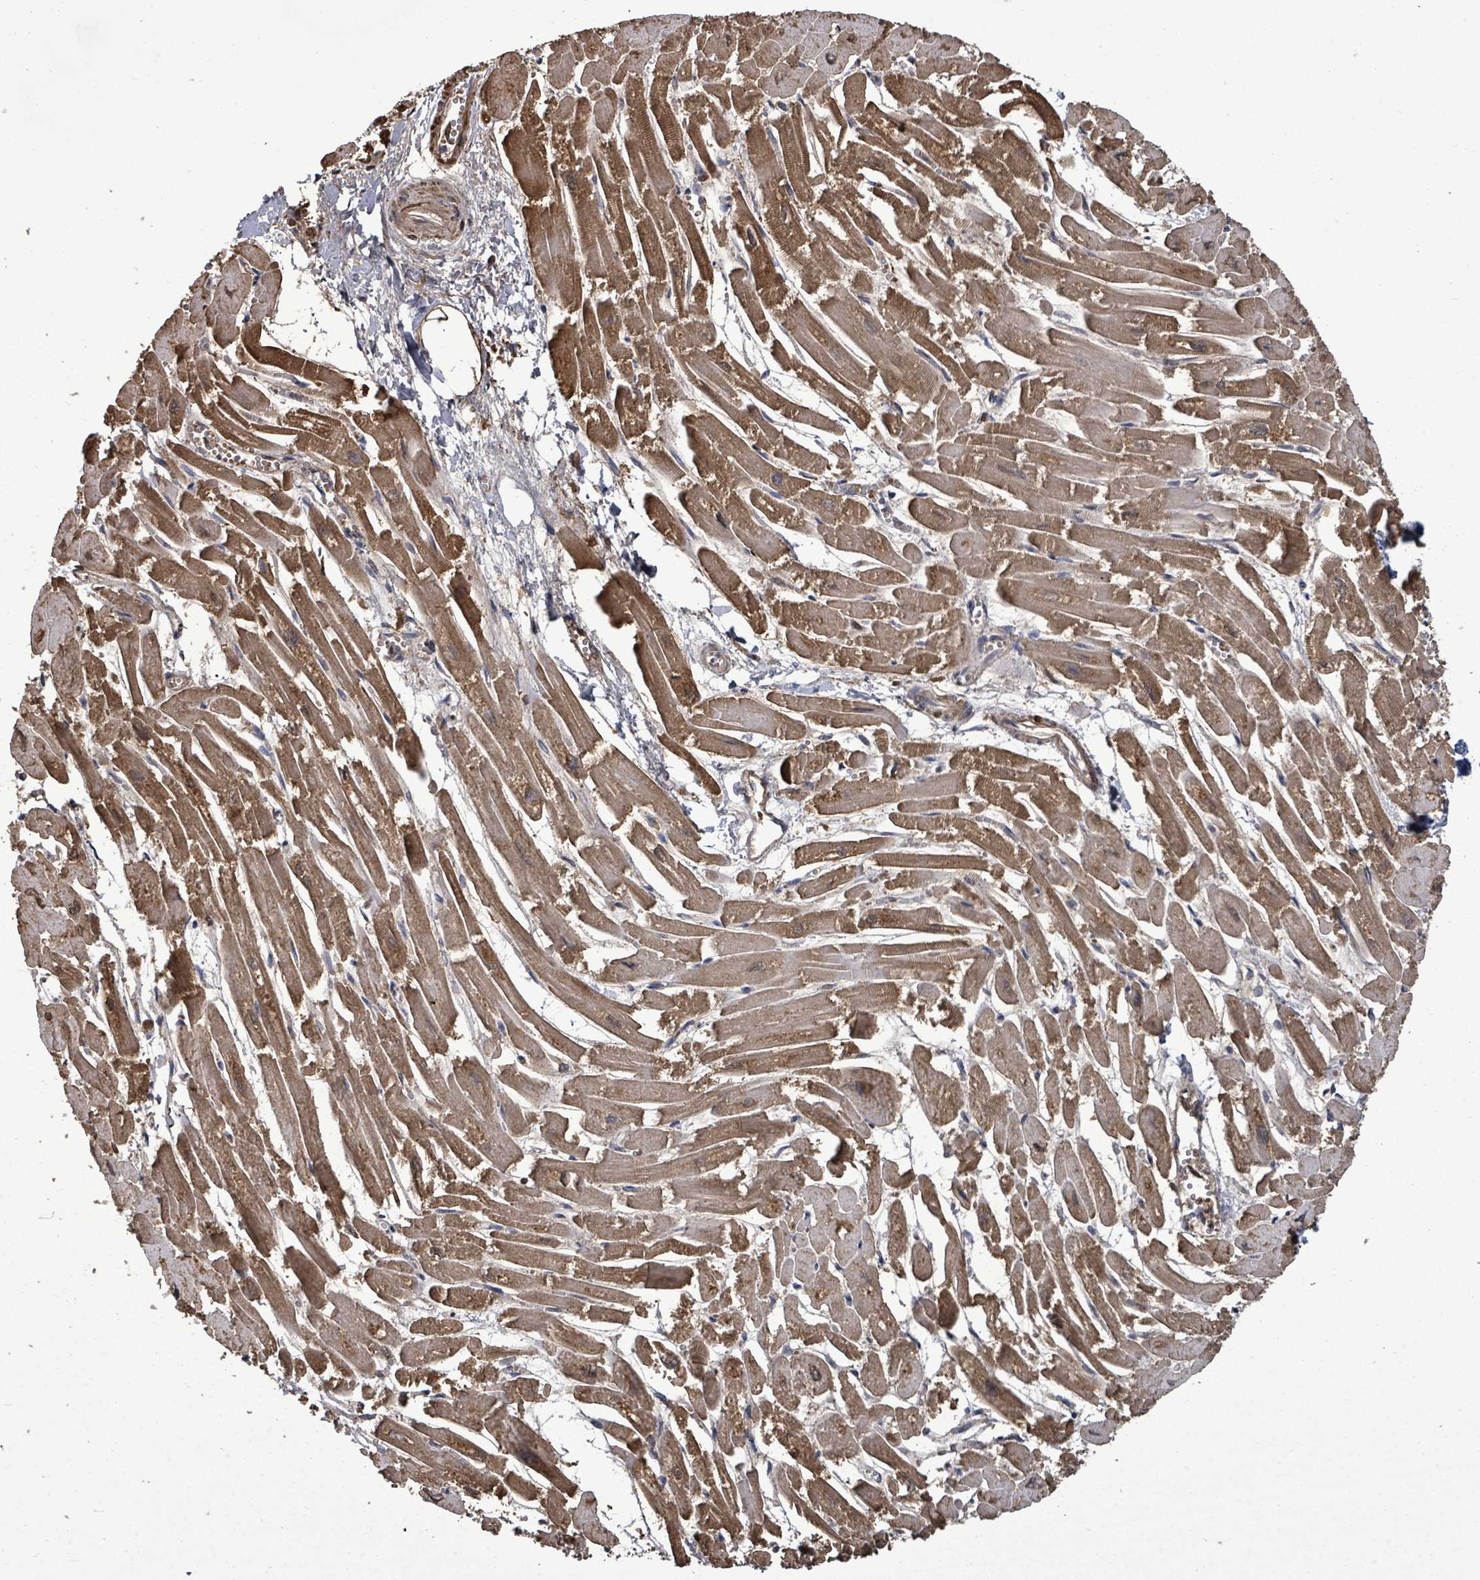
{"staining": {"intensity": "strong", "quantity": ">75%", "location": "cytoplasmic/membranous"}, "tissue": "heart muscle", "cell_type": "Cardiomyocytes", "image_type": "normal", "snomed": [{"axis": "morphology", "description": "Normal tissue, NOS"}, {"axis": "topography", "description": "Heart"}], "caption": "Immunohistochemistry (IHC) photomicrograph of unremarkable heart muscle: human heart muscle stained using immunohistochemistry displays high levels of strong protein expression localized specifically in the cytoplasmic/membranous of cardiomyocytes, appearing as a cytoplasmic/membranous brown color.", "gene": "MTMR12", "patient": {"sex": "male", "age": 54}}